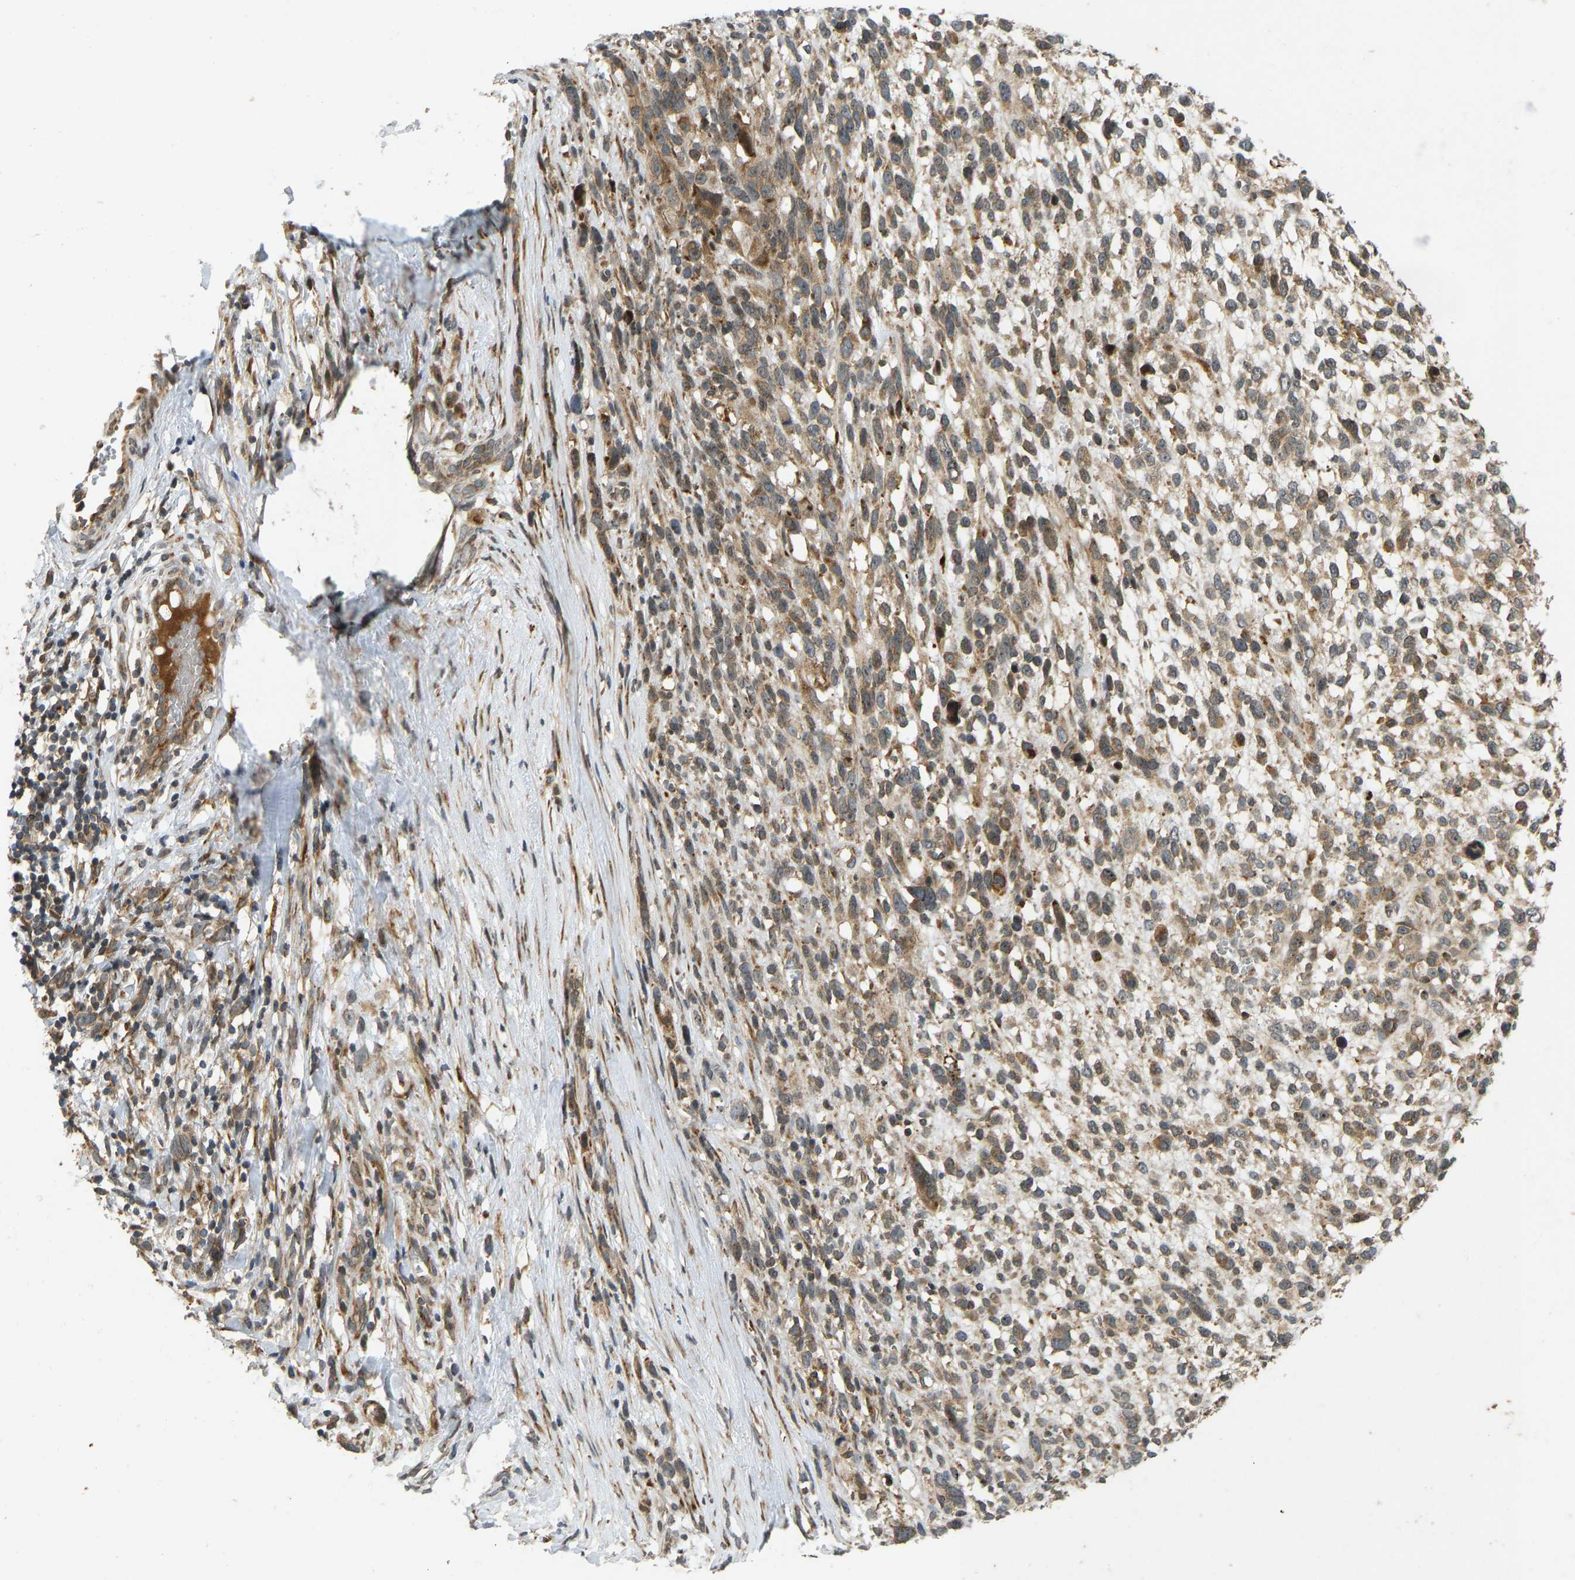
{"staining": {"intensity": "moderate", "quantity": ">75%", "location": "cytoplasmic/membranous"}, "tissue": "melanoma", "cell_type": "Tumor cells", "image_type": "cancer", "snomed": [{"axis": "morphology", "description": "Malignant melanoma, NOS"}, {"axis": "topography", "description": "Skin"}], "caption": "About >75% of tumor cells in malignant melanoma exhibit moderate cytoplasmic/membranous protein positivity as visualized by brown immunohistochemical staining.", "gene": "RPN2", "patient": {"sex": "female", "age": 55}}